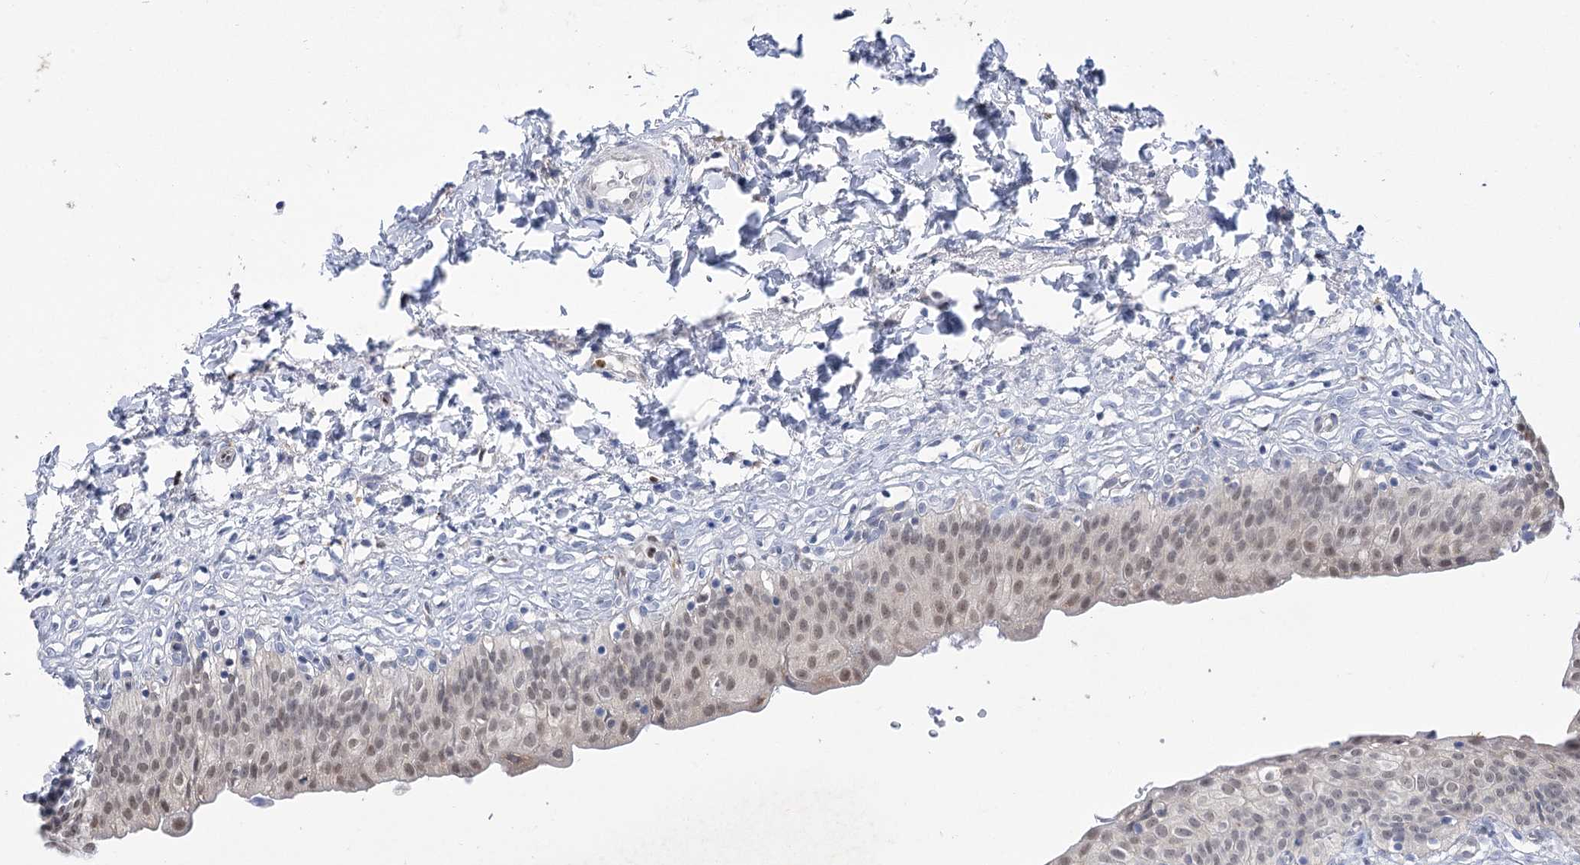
{"staining": {"intensity": "weak", "quantity": ">75%", "location": "nuclear"}, "tissue": "urinary bladder", "cell_type": "Urothelial cells", "image_type": "normal", "snomed": [{"axis": "morphology", "description": "Normal tissue, NOS"}, {"axis": "topography", "description": "Urinary bladder"}], "caption": "Protein staining reveals weak nuclear staining in about >75% of urothelial cells in normal urinary bladder.", "gene": "SIAE", "patient": {"sex": "male", "age": 55}}